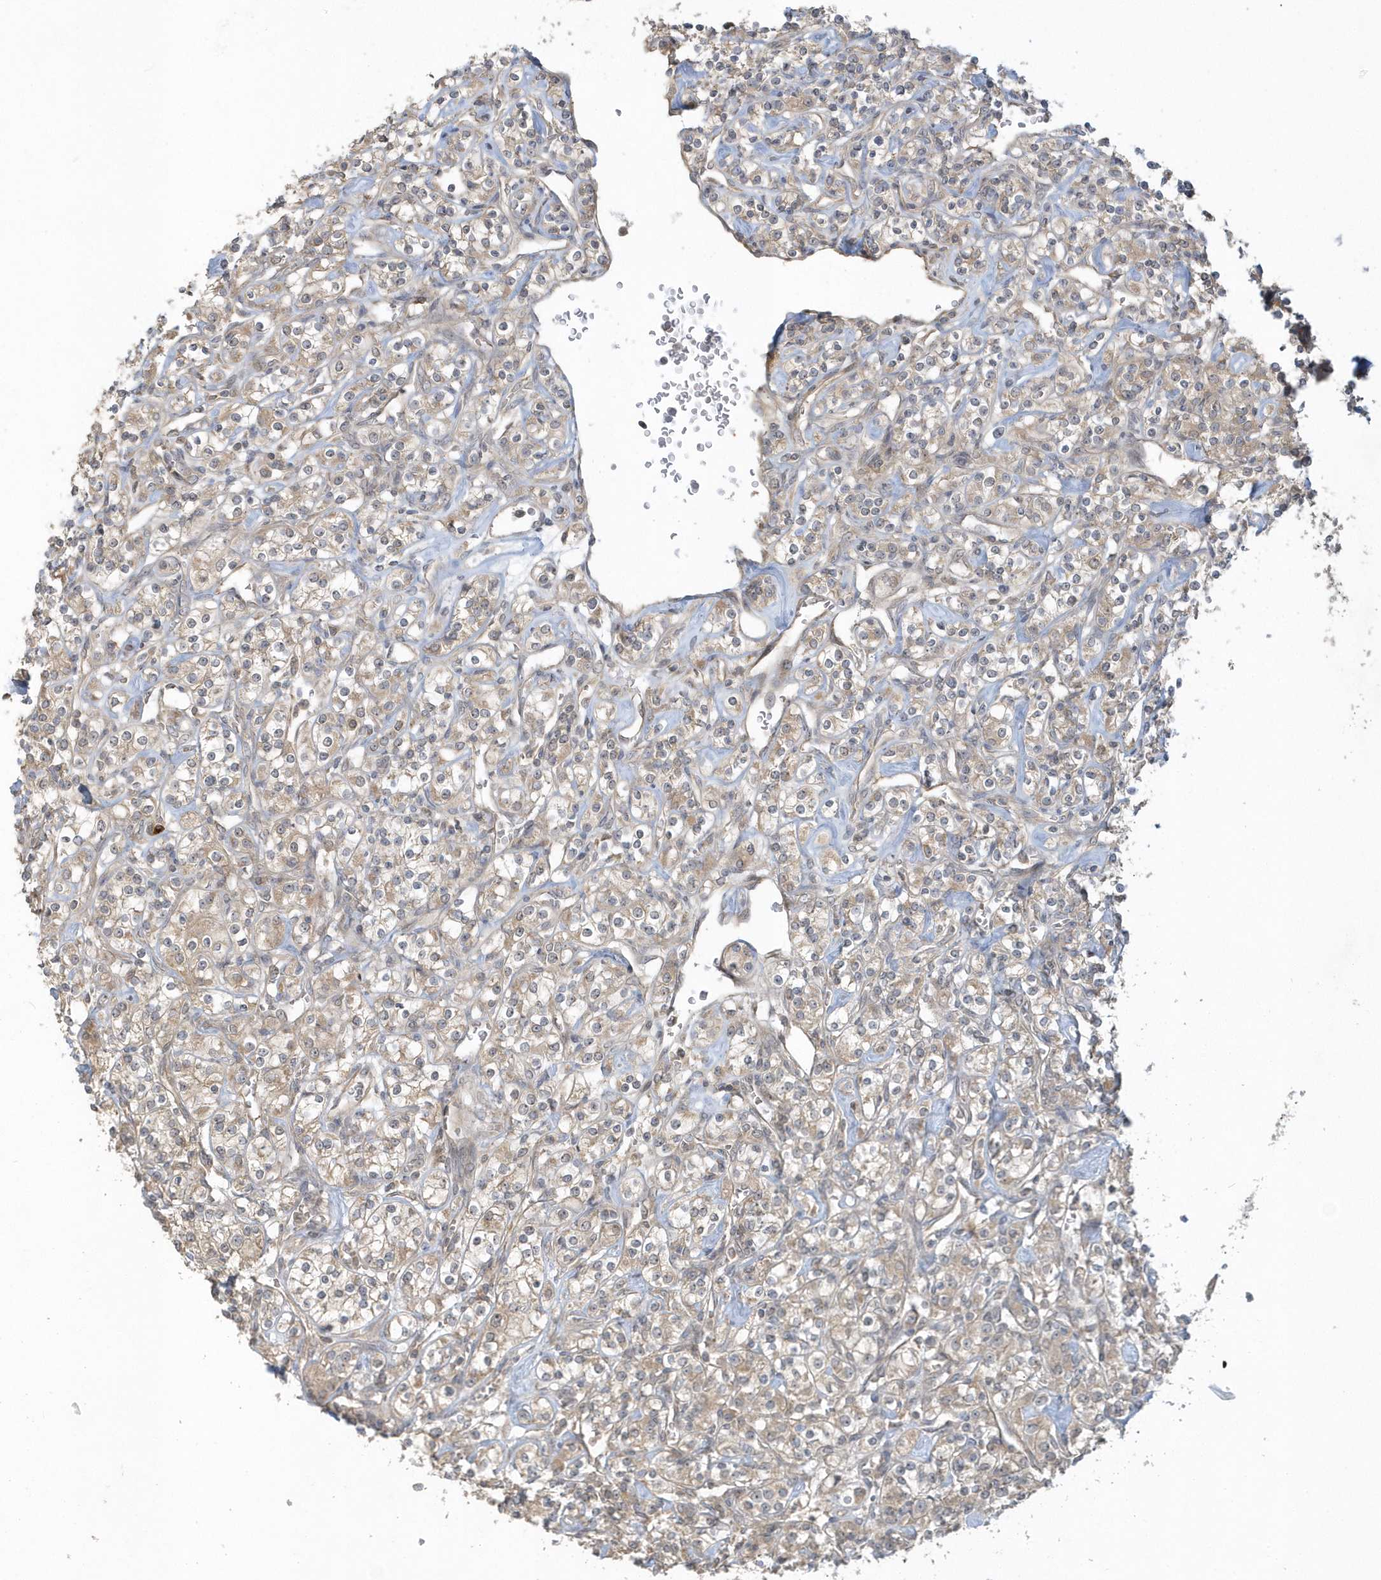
{"staining": {"intensity": "weak", "quantity": "<25%", "location": "cytoplasmic/membranous"}, "tissue": "renal cancer", "cell_type": "Tumor cells", "image_type": "cancer", "snomed": [{"axis": "morphology", "description": "Adenocarcinoma, NOS"}, {"axis": "topography", "description": "Kidney"}], "caption": "IHC photomicrograph of human renal cancer stained for a protein (brown), which displays no staining in tumor cells.", "gene": "THG1L", "patient": {"sex": "male", "age": 77}}